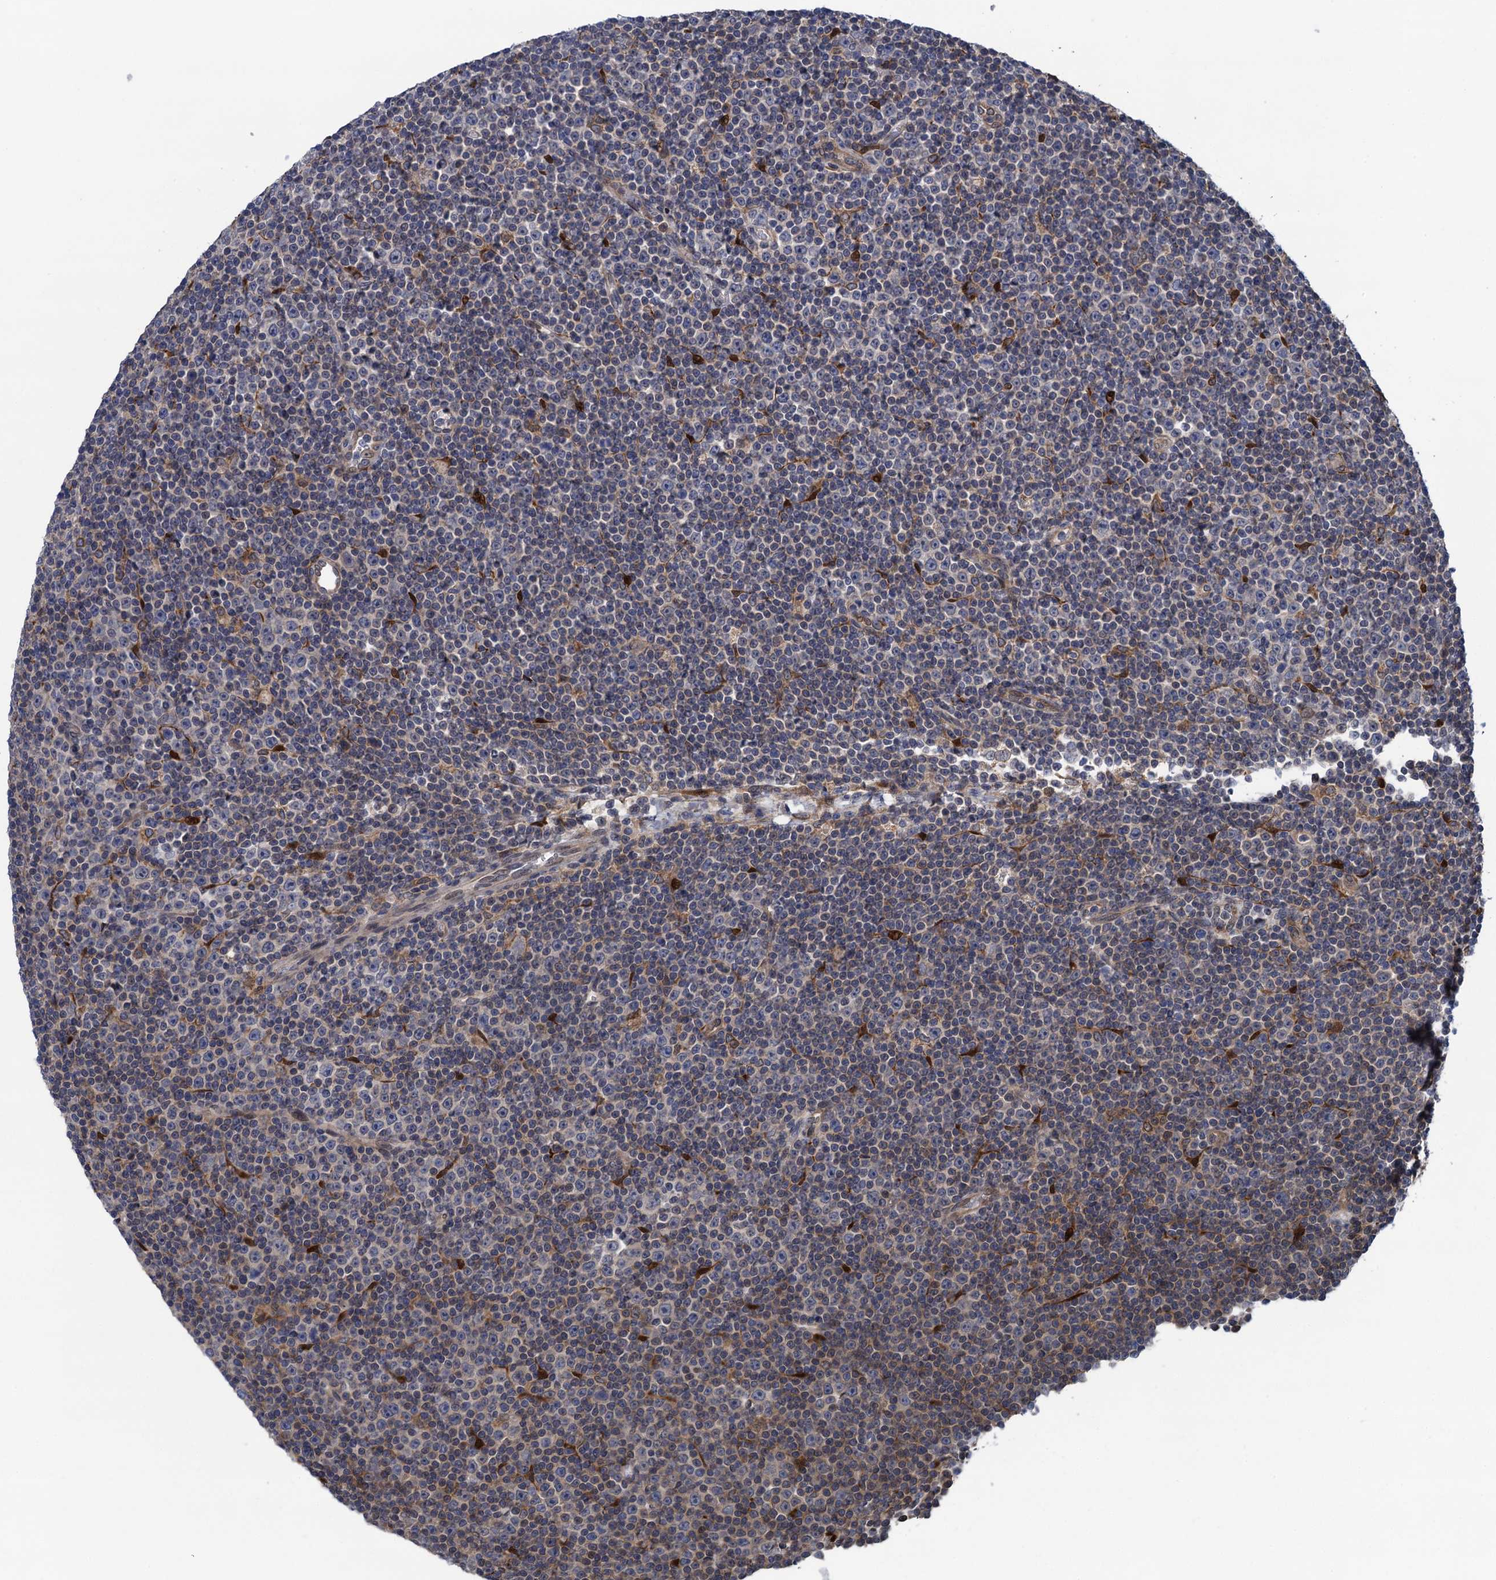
{"staining": {"intensity": "negative", "quantity": "none", "location": "none"}, "tissue": "lymphoma", "cell_type": "Tumor cells", "image_type": "cancer", "snomed": [{"axis": "morphology", "description": "Malignant lymphoma, non-Hodgkin's type, Low grade"}, {"axis": "topography", "description": "Lymph node"}], "caption": "Immunohistochemical staining of human lymphoma displays no significant expression in tumor cells.", "gene": "CNTN5", "patient": {"sex": "female", "age": 67}}